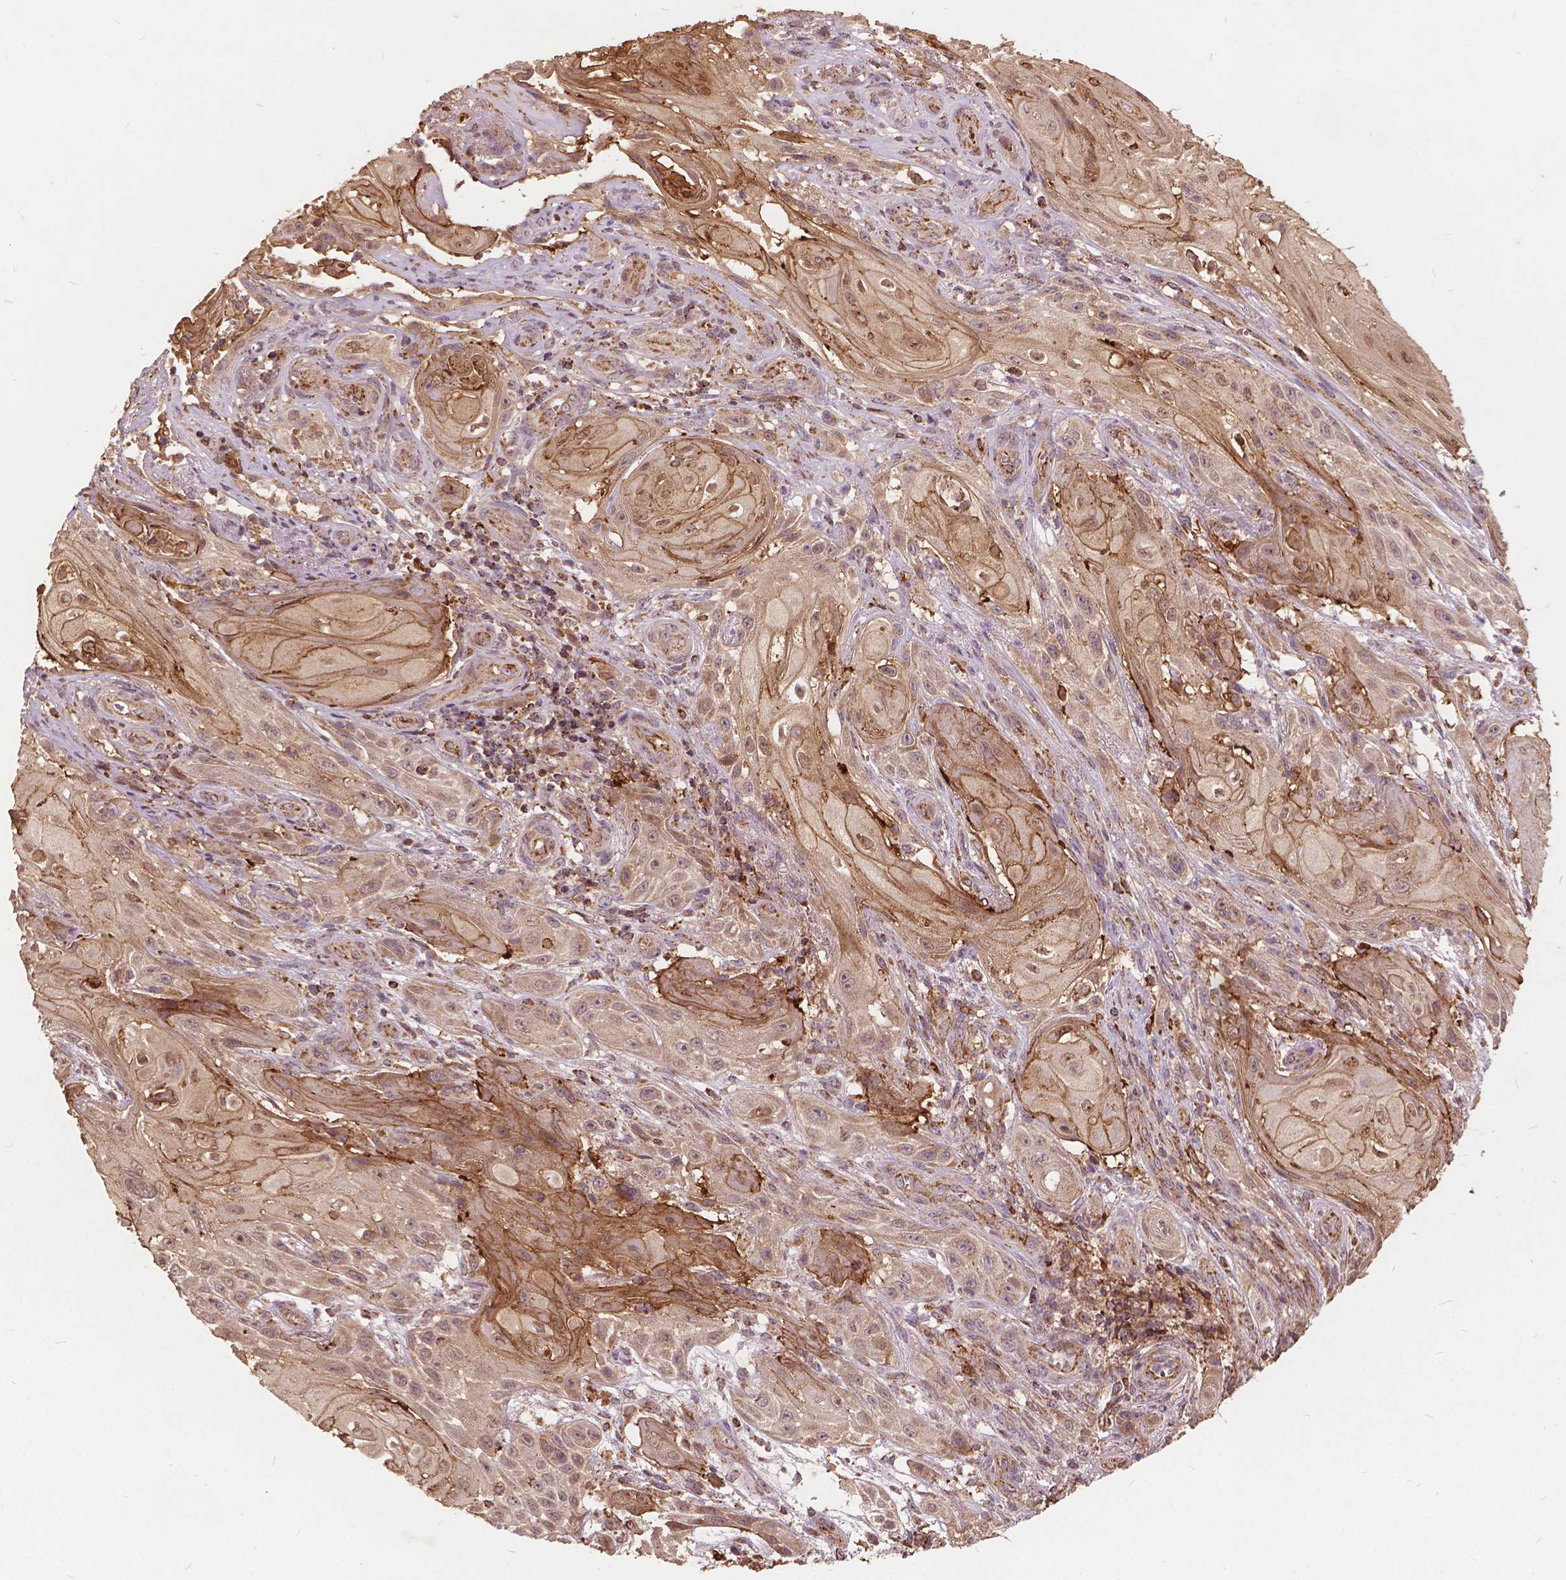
{"staining": {"intensity": "moderate", "quantity": "25%-75%", "location": "cytoplasmic/membranous"}, "tissue": "skin cancer", "cell_type": "Tumor cells", "image_type": "cancer", "snomed": [{"axis": "morphology", "description": "Squamous cell carcinoma, NOS"}, {"axis": "topography", "description": "Skin"}], "caption": "Immunohistochemistry (IHC) of skin squamous cell carcinoma exhibits medium levels of moderate cytoplasmic/membranous positivity in approximately 25%-75% of tumor cells. The staining was performed using DAB, with brown indicating positive protein expression. Nuclei are stained blue with hematoxylin.", "gene": "UBXN2A", "patient": {"sex": "male", "age": 62}}